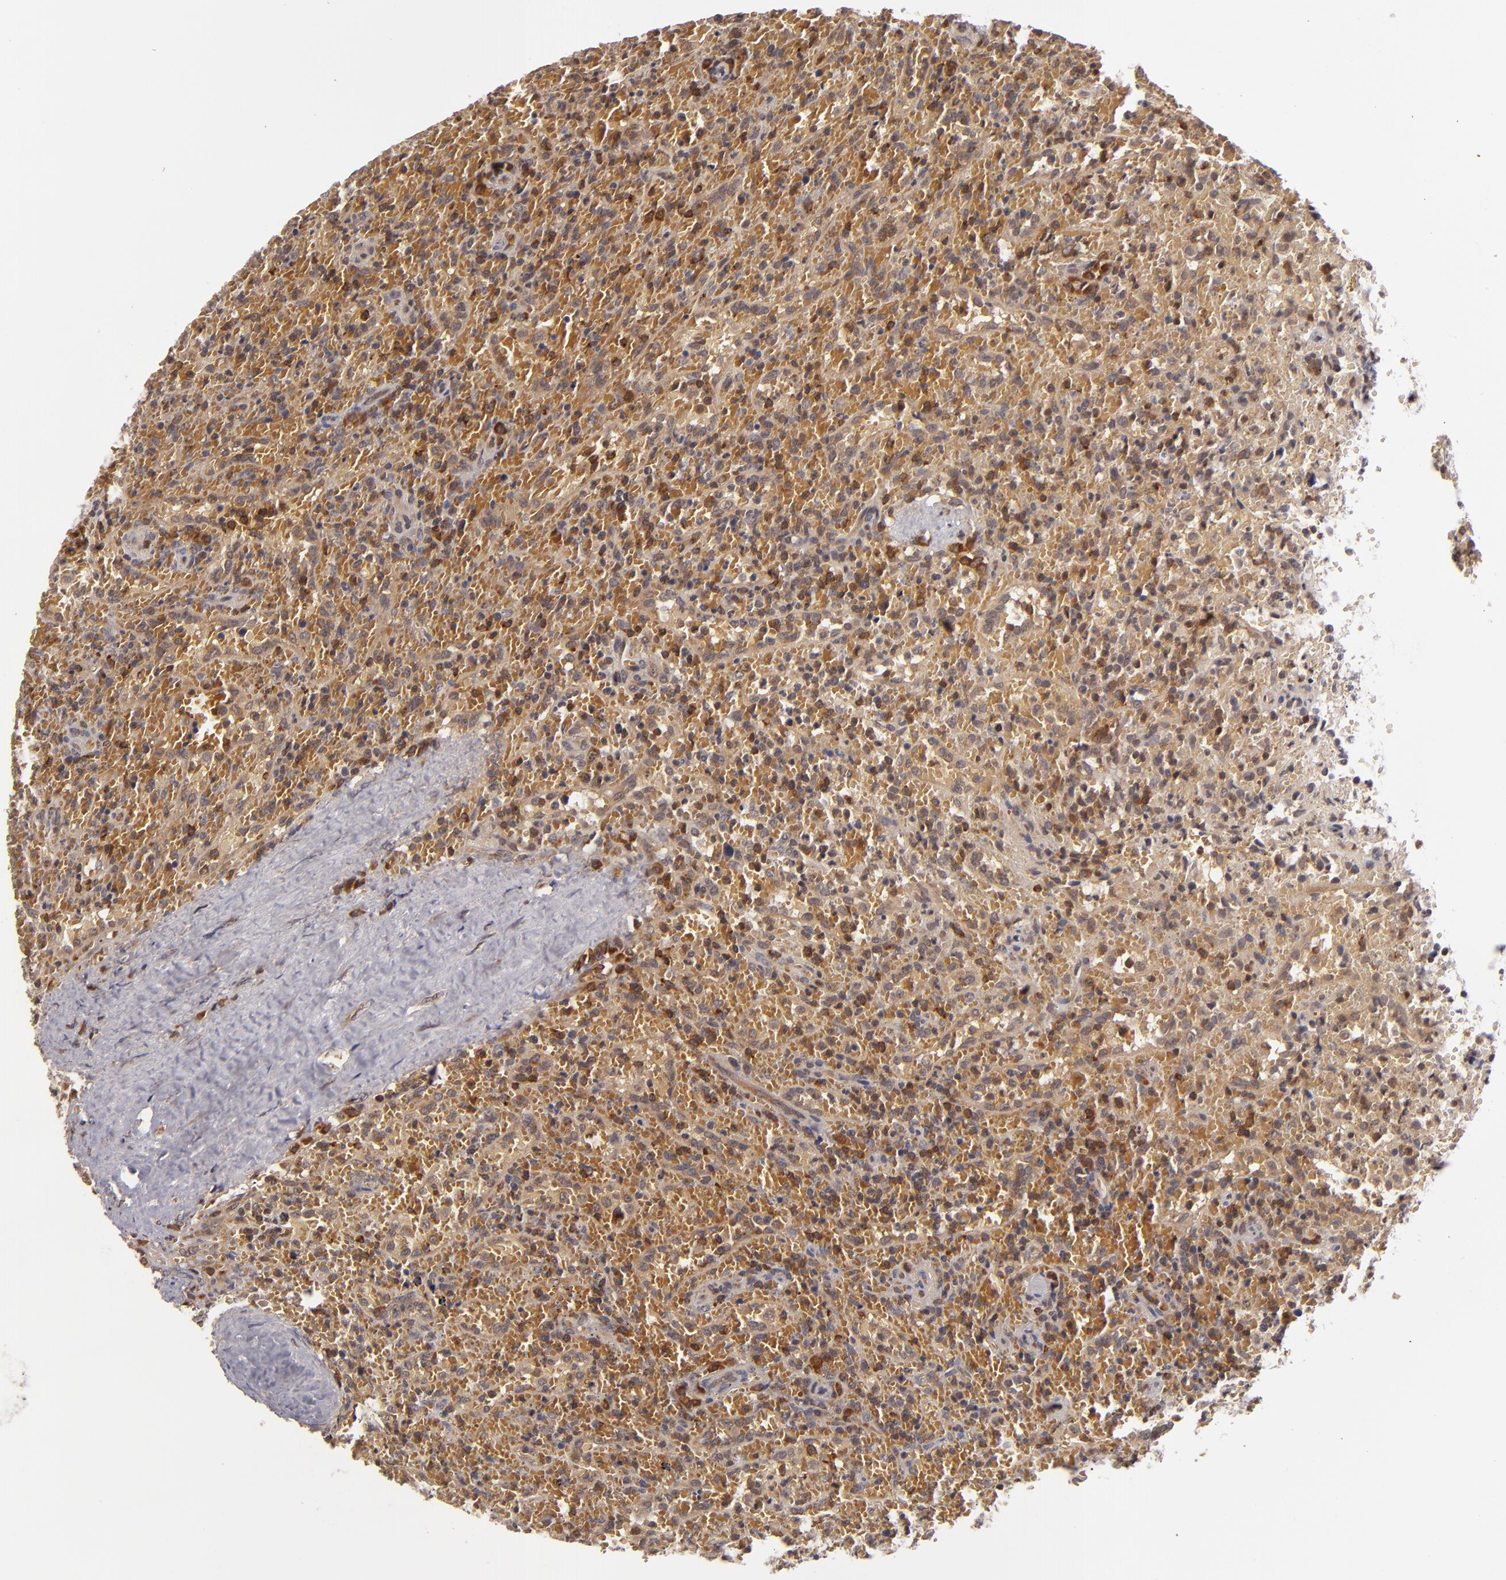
{"staining": {"intensity": "moderate", "quantity": "<25%", "location": "cytoplasmic/membranous"}, "tissue": "lymphoma", "cell_type": "Tumor cells", "image_type": "cancer", "snomed": [{"axis": "morphology", "description": "Malignant lymphoma, non-Hodgkin's type, High grade"}, {"axis": "topography", "description": "Spleen"}, {"axis": "topography", "description": "Lymph node"}], "caption": "Tumor cells exhibit moderate cytoplasmic/membranous staining in approximately <25% of cells in lymphoma.", "gene": "MAPK3", "patient": {"sex": "female", "age": 70}}